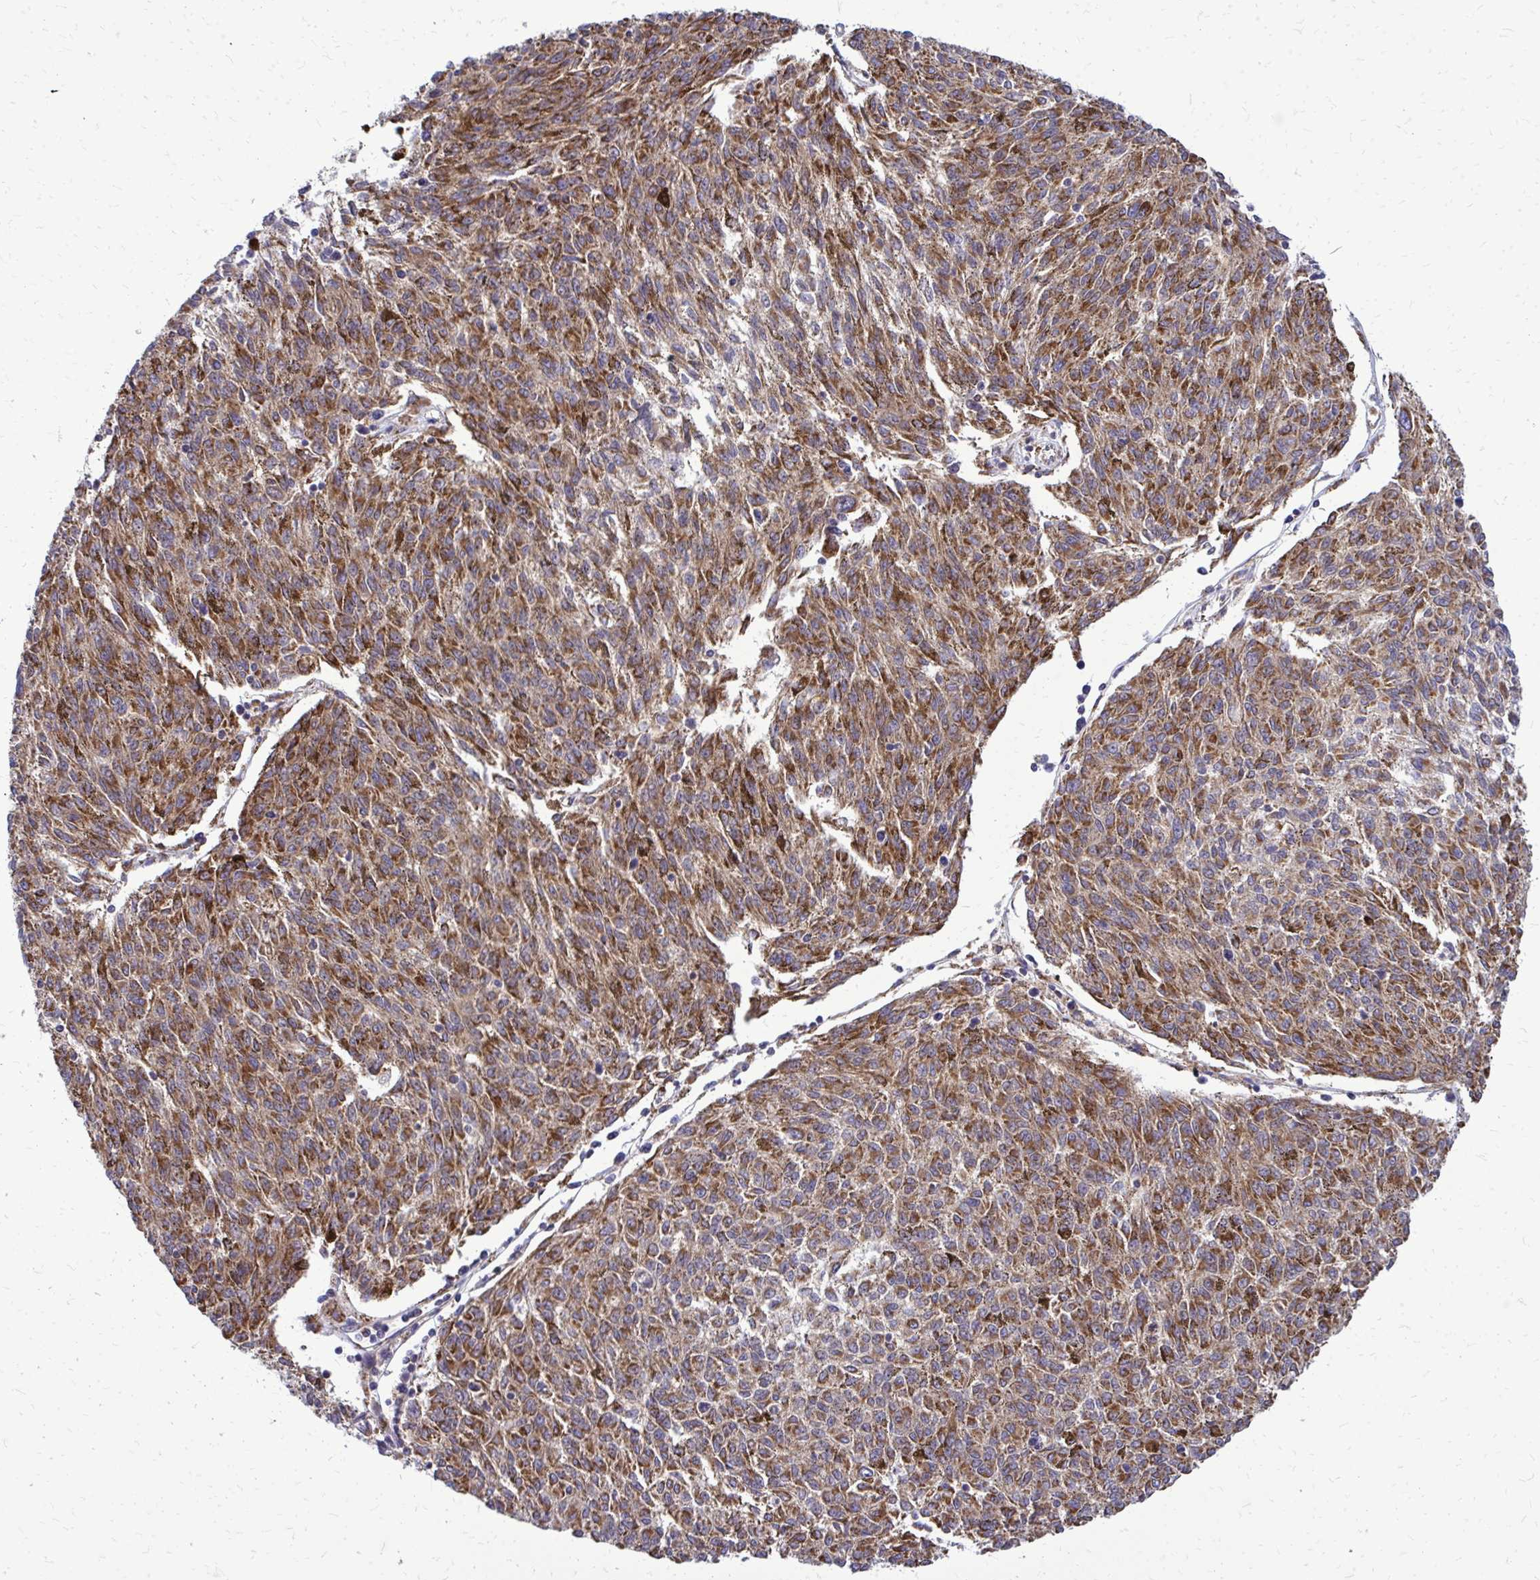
{"staining": {"intensity": "moderate", "quantity": ">75%", "location": "cytoplasmic/membranous"}, "tissue": "melanoma", "cell_type": "Tumor cells", "image_type": "cancer", "snomed": [{"axis": "morphology", "description": "Malignant melanoma, NOS"}, {"axis": "topography", "description": "Skin"}], "caption": "Human melanoma stained for a protein (brown) shows moderate cytoplasmic/membranous positive staining in approximately >75% of tumor cells.", "gene": "PDK4", "patient": {"sex": "female", "age": 72}}